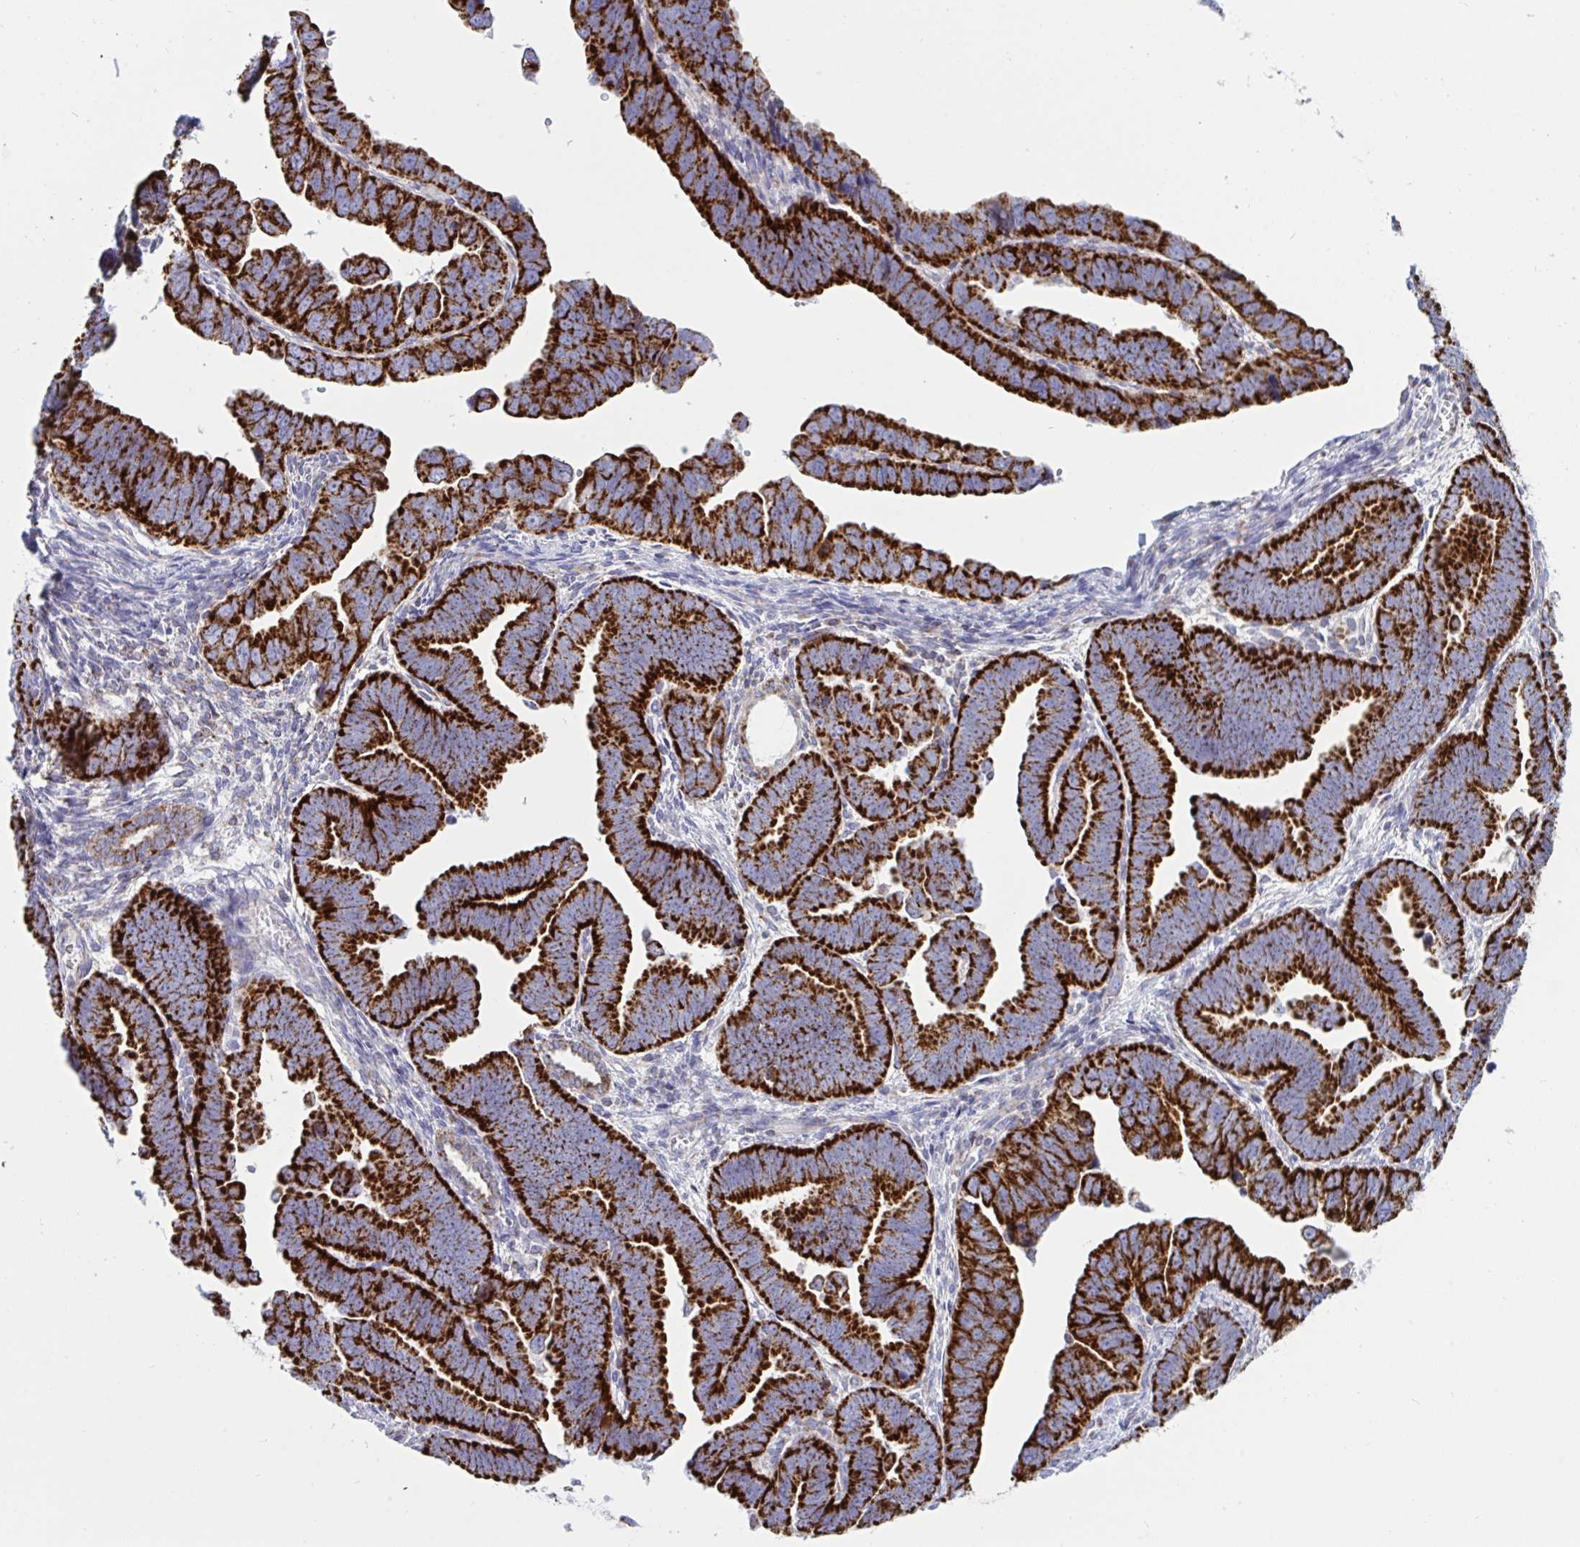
{"staining": {"intensity": "strong", "quantity": ">75%", "location": "cytoplasmic/membranous"}, "tissue": "endometrial cancer", "cell_type": "Tumor cells", "image_type": "cancer", "snomed": [{"axis": "morphology", "description": "Adenocarcinoma, NOS"}, {"axis": "topography", "description": "Endometrium"}], "caption": "Immunohistochemistry of human endometrial adenocarcinoma reveals high levels of strong cytoplasmic/membranous positivity in approximately >75% of tumor cells. (IHC, brightfield microscopy, high magnification).", "gene": "HSPE1", "patient": {"sex": "female", "age": 75}}